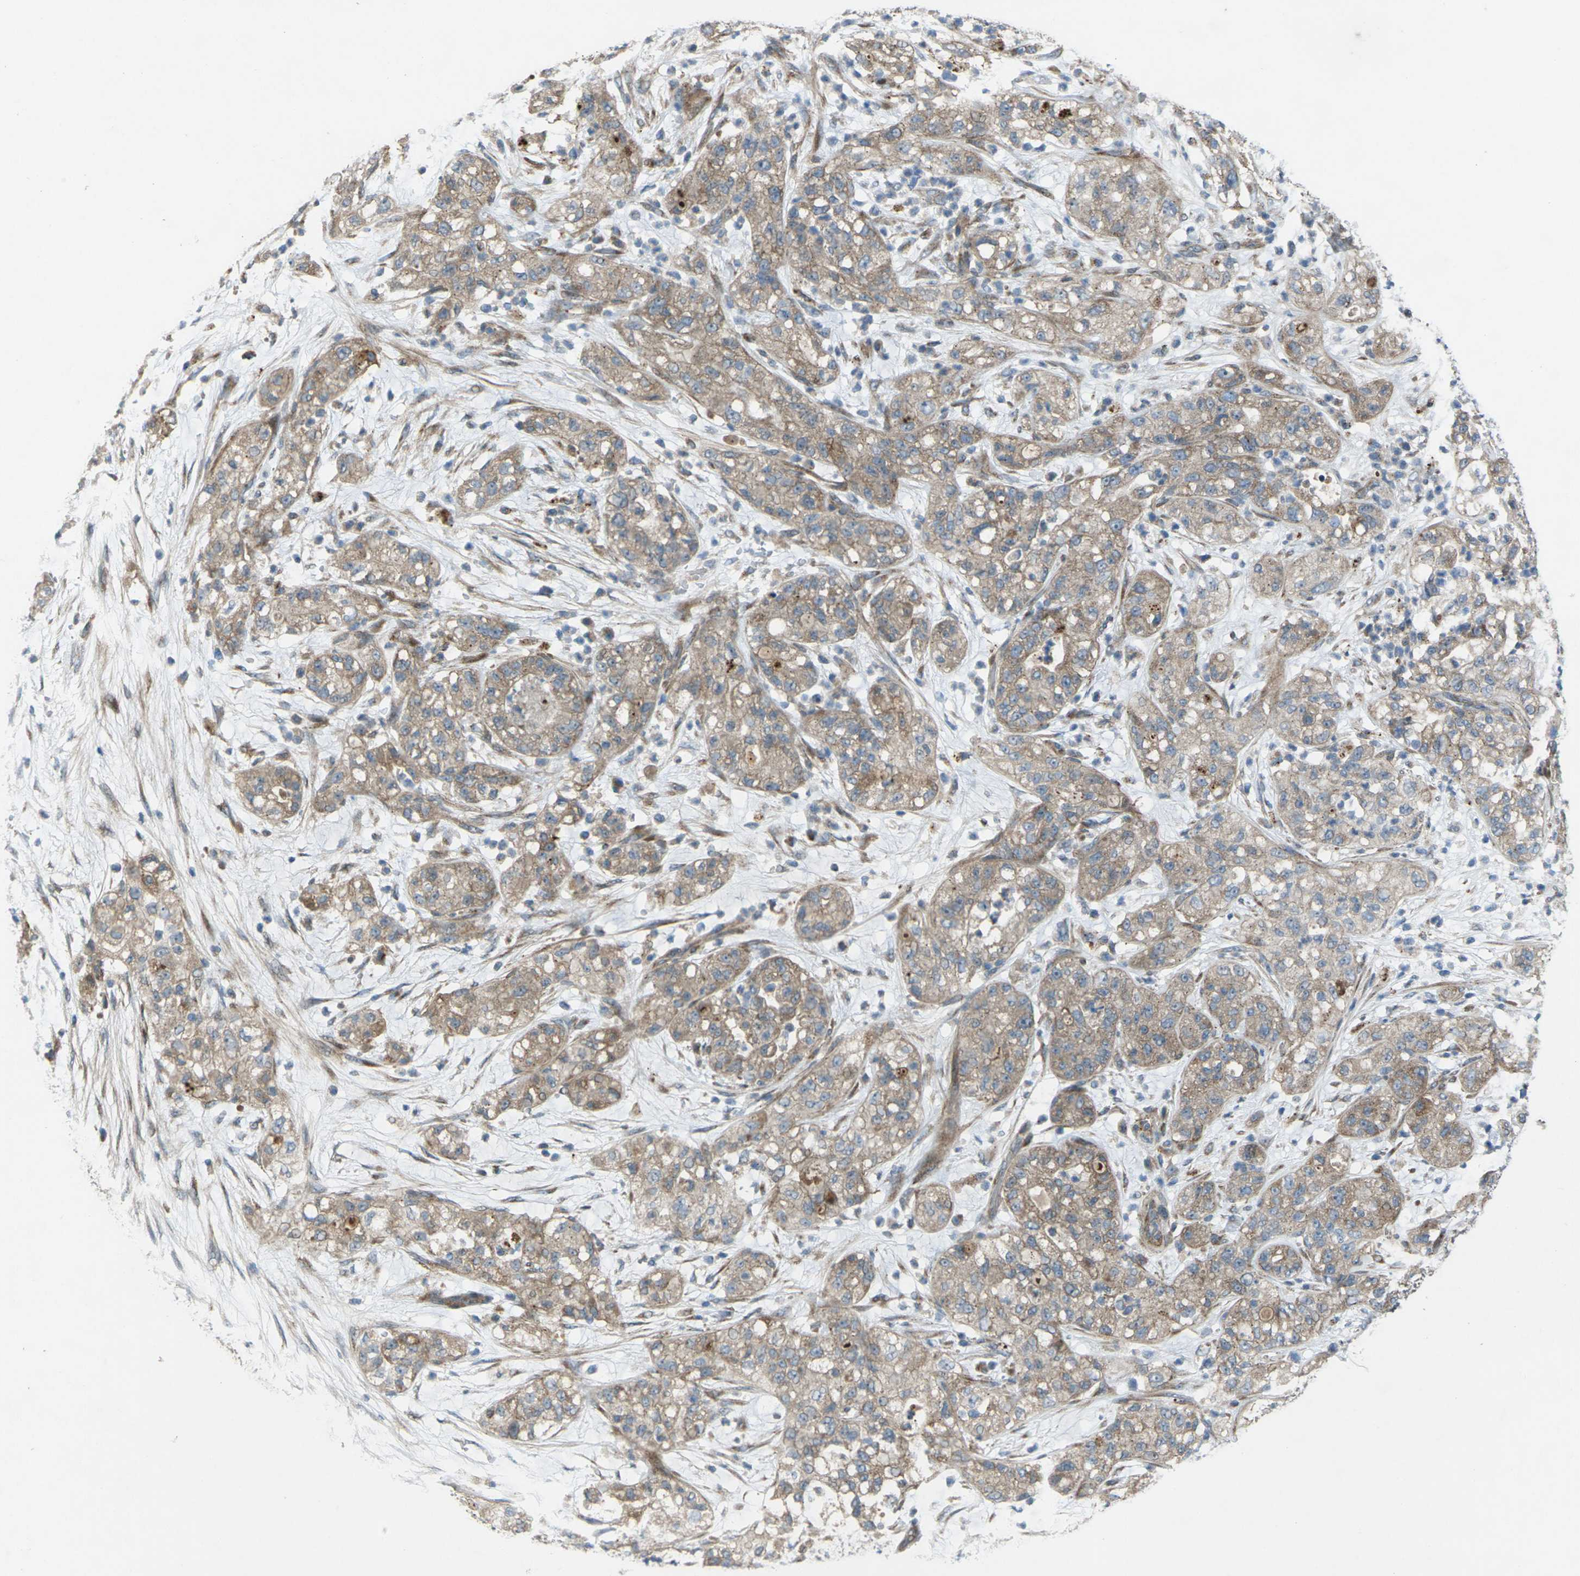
{"staining": {"intensity": "moderate", "quantity": ">75%", "location": "cytoplasmic/membranous"}, "tissue": "pancreatic cancer", "cell_type": "Tumor cells", "image_type": "cancer", "snomed": [{"axis": "morphology", "description": "Adenocarcinoma, NOS"}, {"axis": "topography", "description": "Pancreas"}], "caption": "A histopathology image showing moderate cytoplasmic/membranous staining in approximately >75% of tumor cells in pancreatic adenocarcinoma, as visualized by brown immunohistochemical staining.", "gene": "EDNRA", "patient": {"sex": "female", "age": 78}}